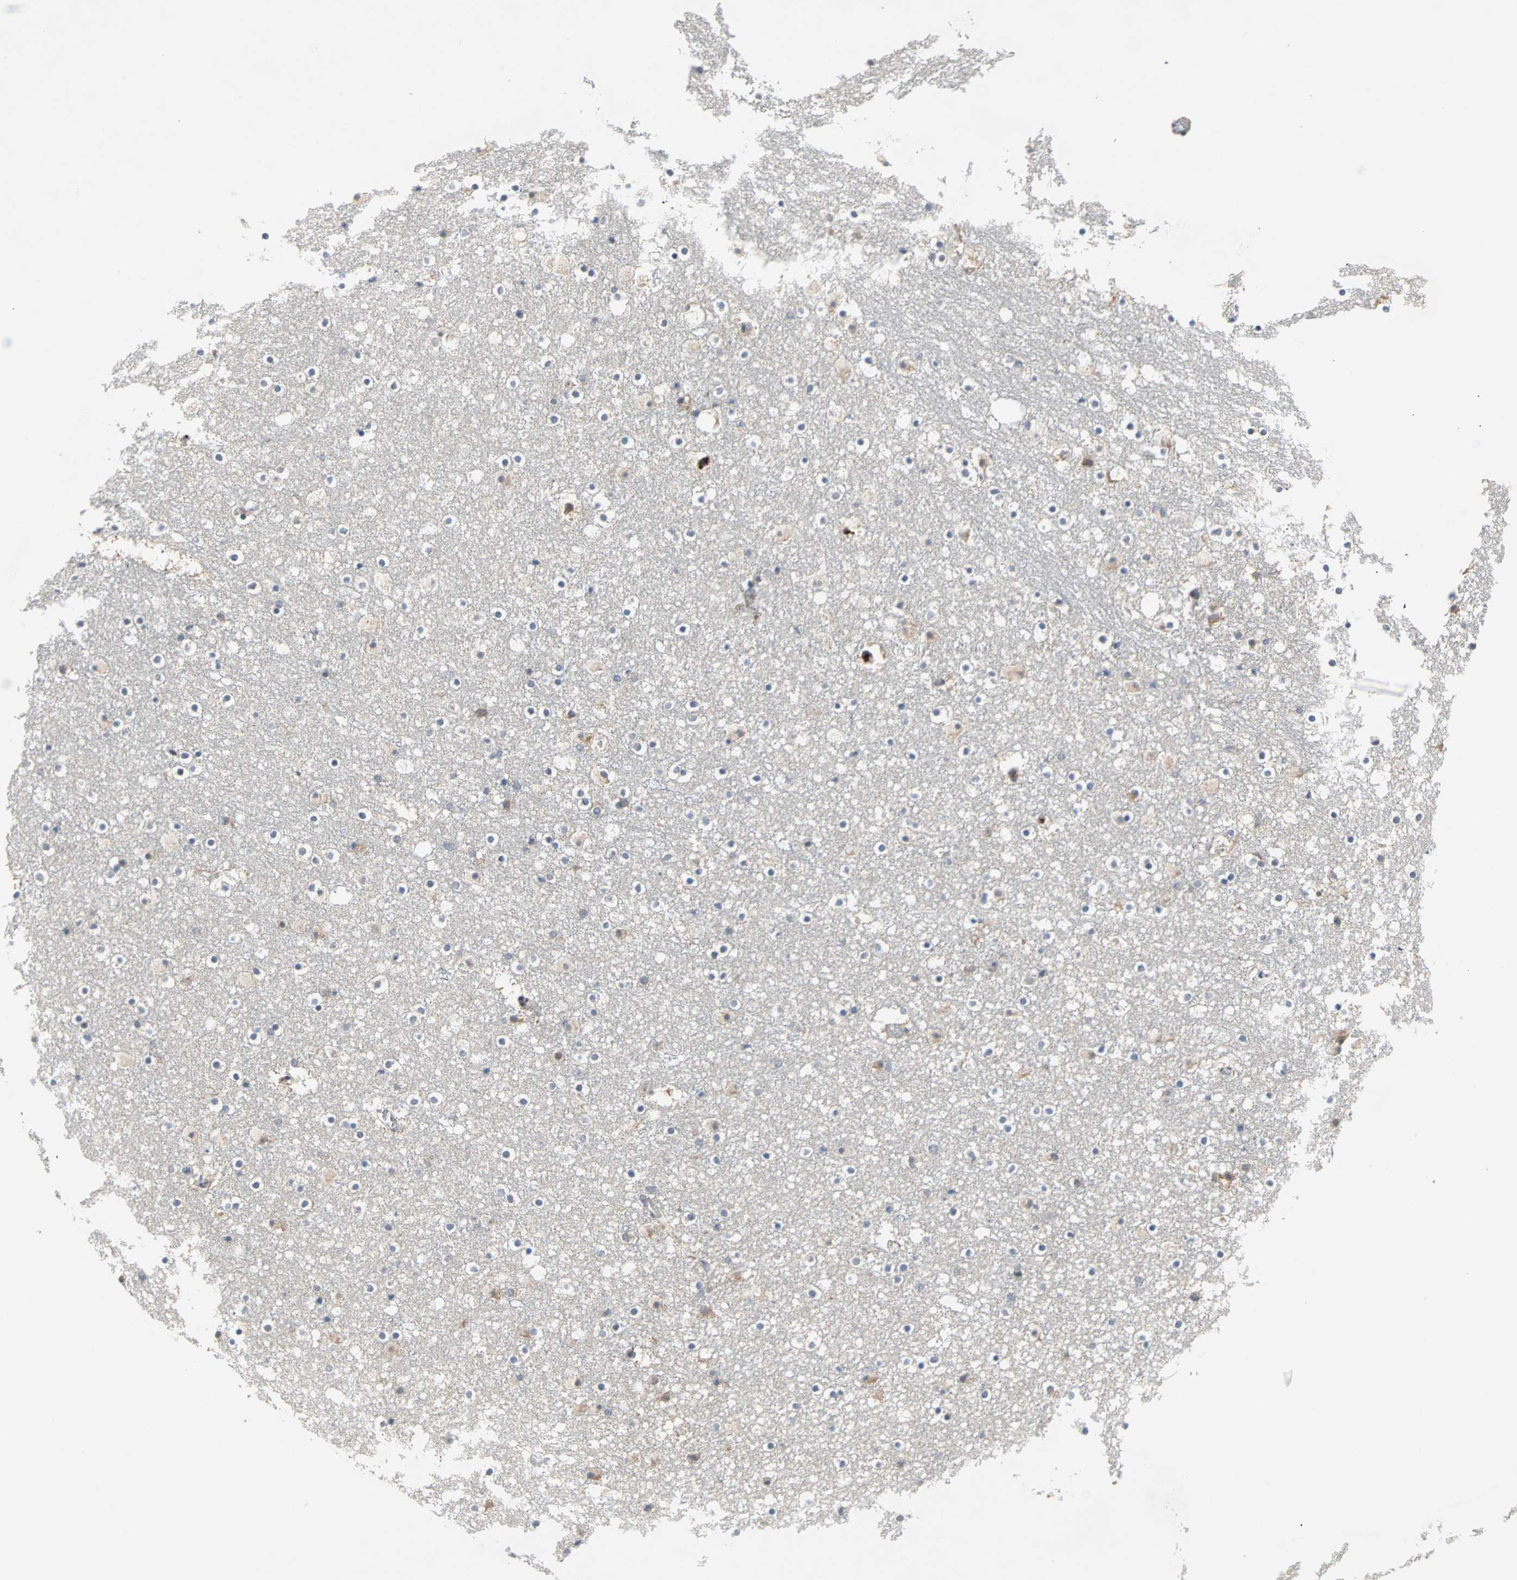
{"staining": {"intensity": "negative", "quantity": "none", "location": "none"}, "tissue": "caudate", "cell_type": "Glial cells", "image_type": "normal", "snomed": [{"axis": "morphology", "description": "Normal tissue, NOS"}, {"axis": "topography", "description": "Lateral ventricle wall"}], "caption": "Immunohistochemistry of unremarkable caudate reveals no expression in glial cells.", "gene": "PROS1", "patient": {"sex": "male", "age": 45}}